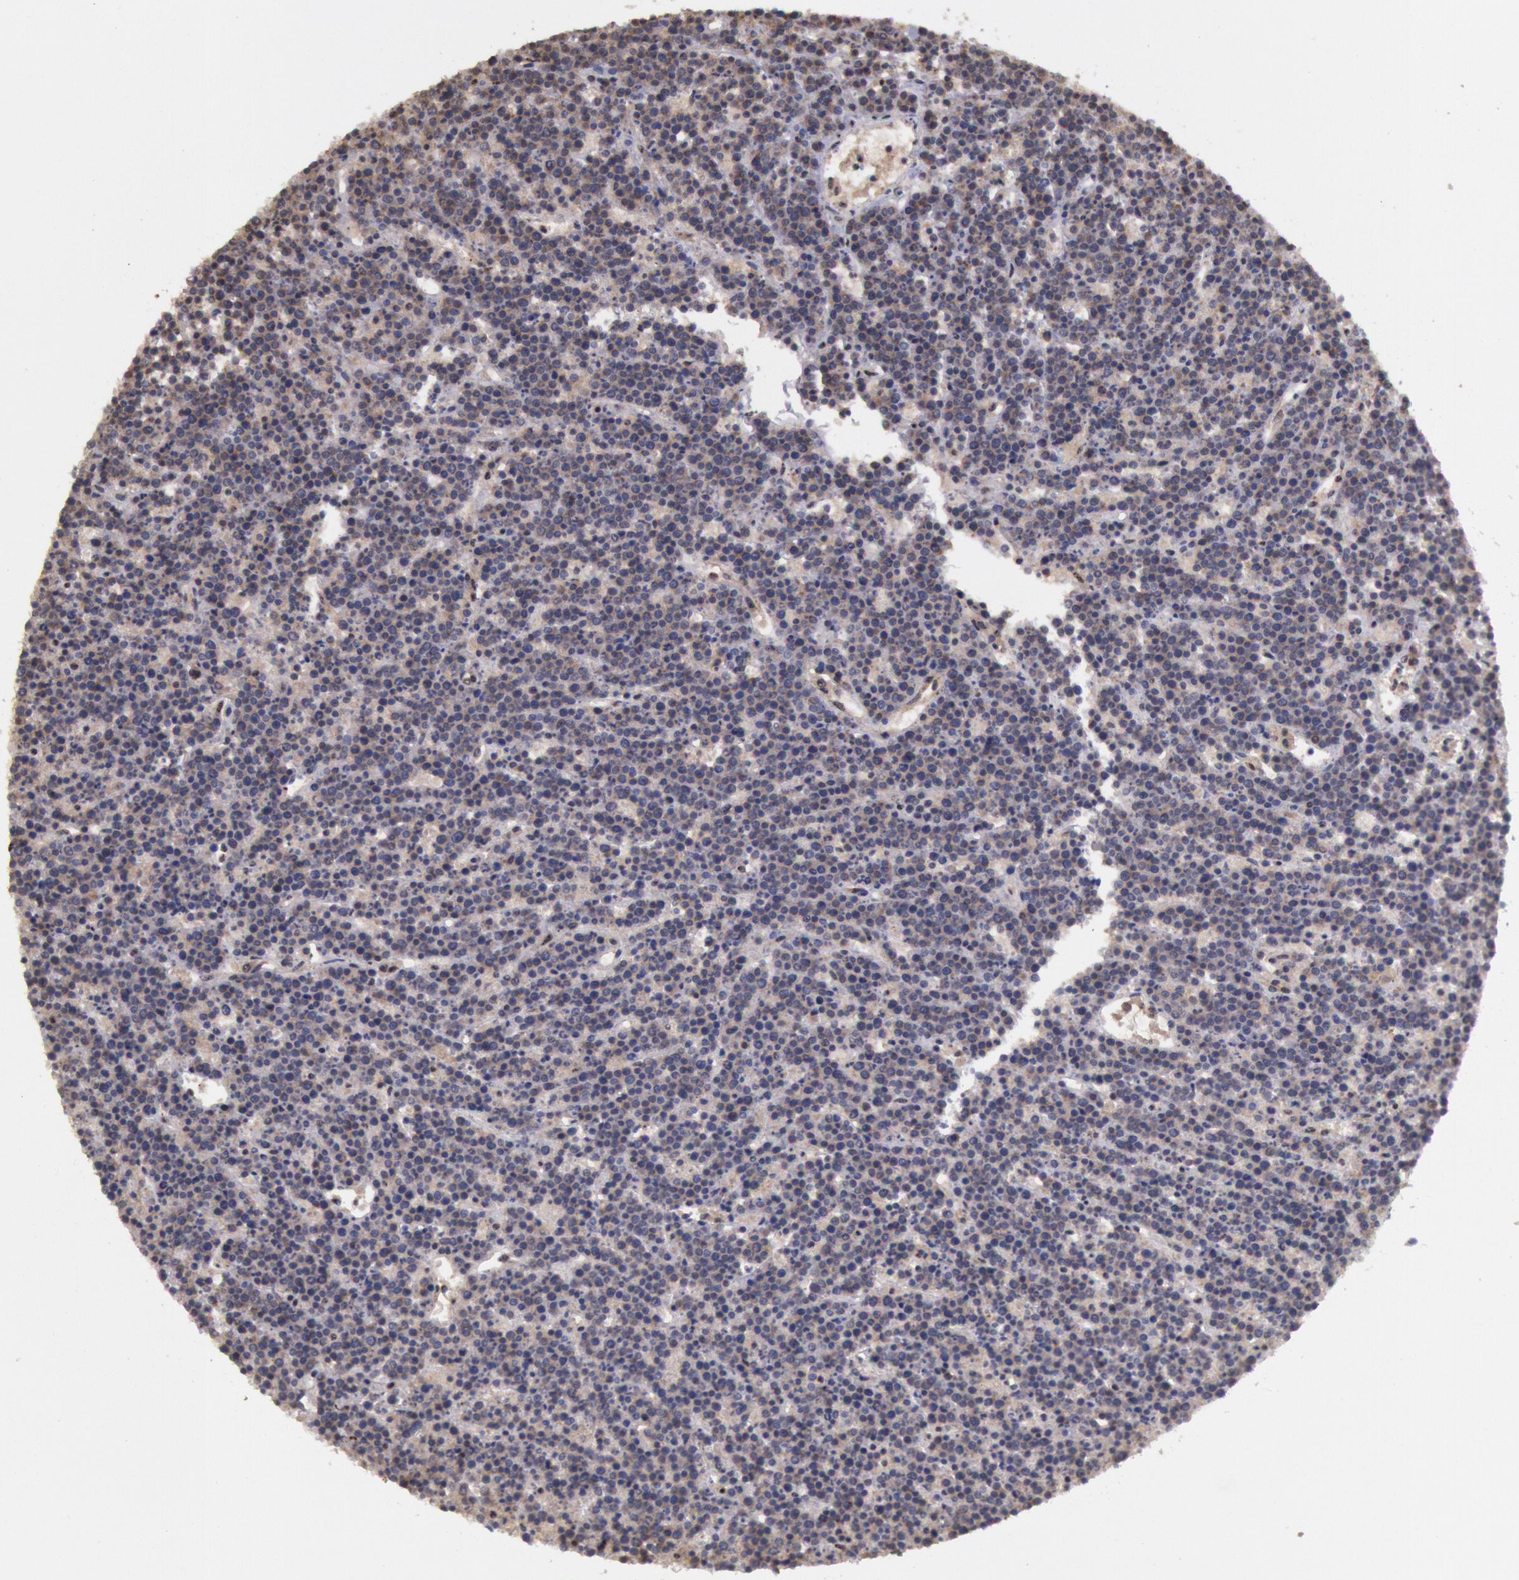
{"staining": {"intensity": "moderate", "quantity": "25%-75%", "location": "cytoplasmic/membranous"}, "tissue": "lymphoma", "cell_type": "Tumor cells", "image_type": "cancer", "snomed": [{"axis": "morphology", "description": "Malignant lymphoma, non-Hodgkin's type, High grade"}, {"axis": "topography", "description": "Ovary"}], "caption": "The photomicrograph shows immunohistochemical staining of malignant lymphoma, non-Hodgkin's type (high-grade). There is moderate cytoplasmic/membranous staining is seen in about 25%-75% of tumor cells.", "gene": "STX17", "patient": {"sex": "female", "age": 56}}